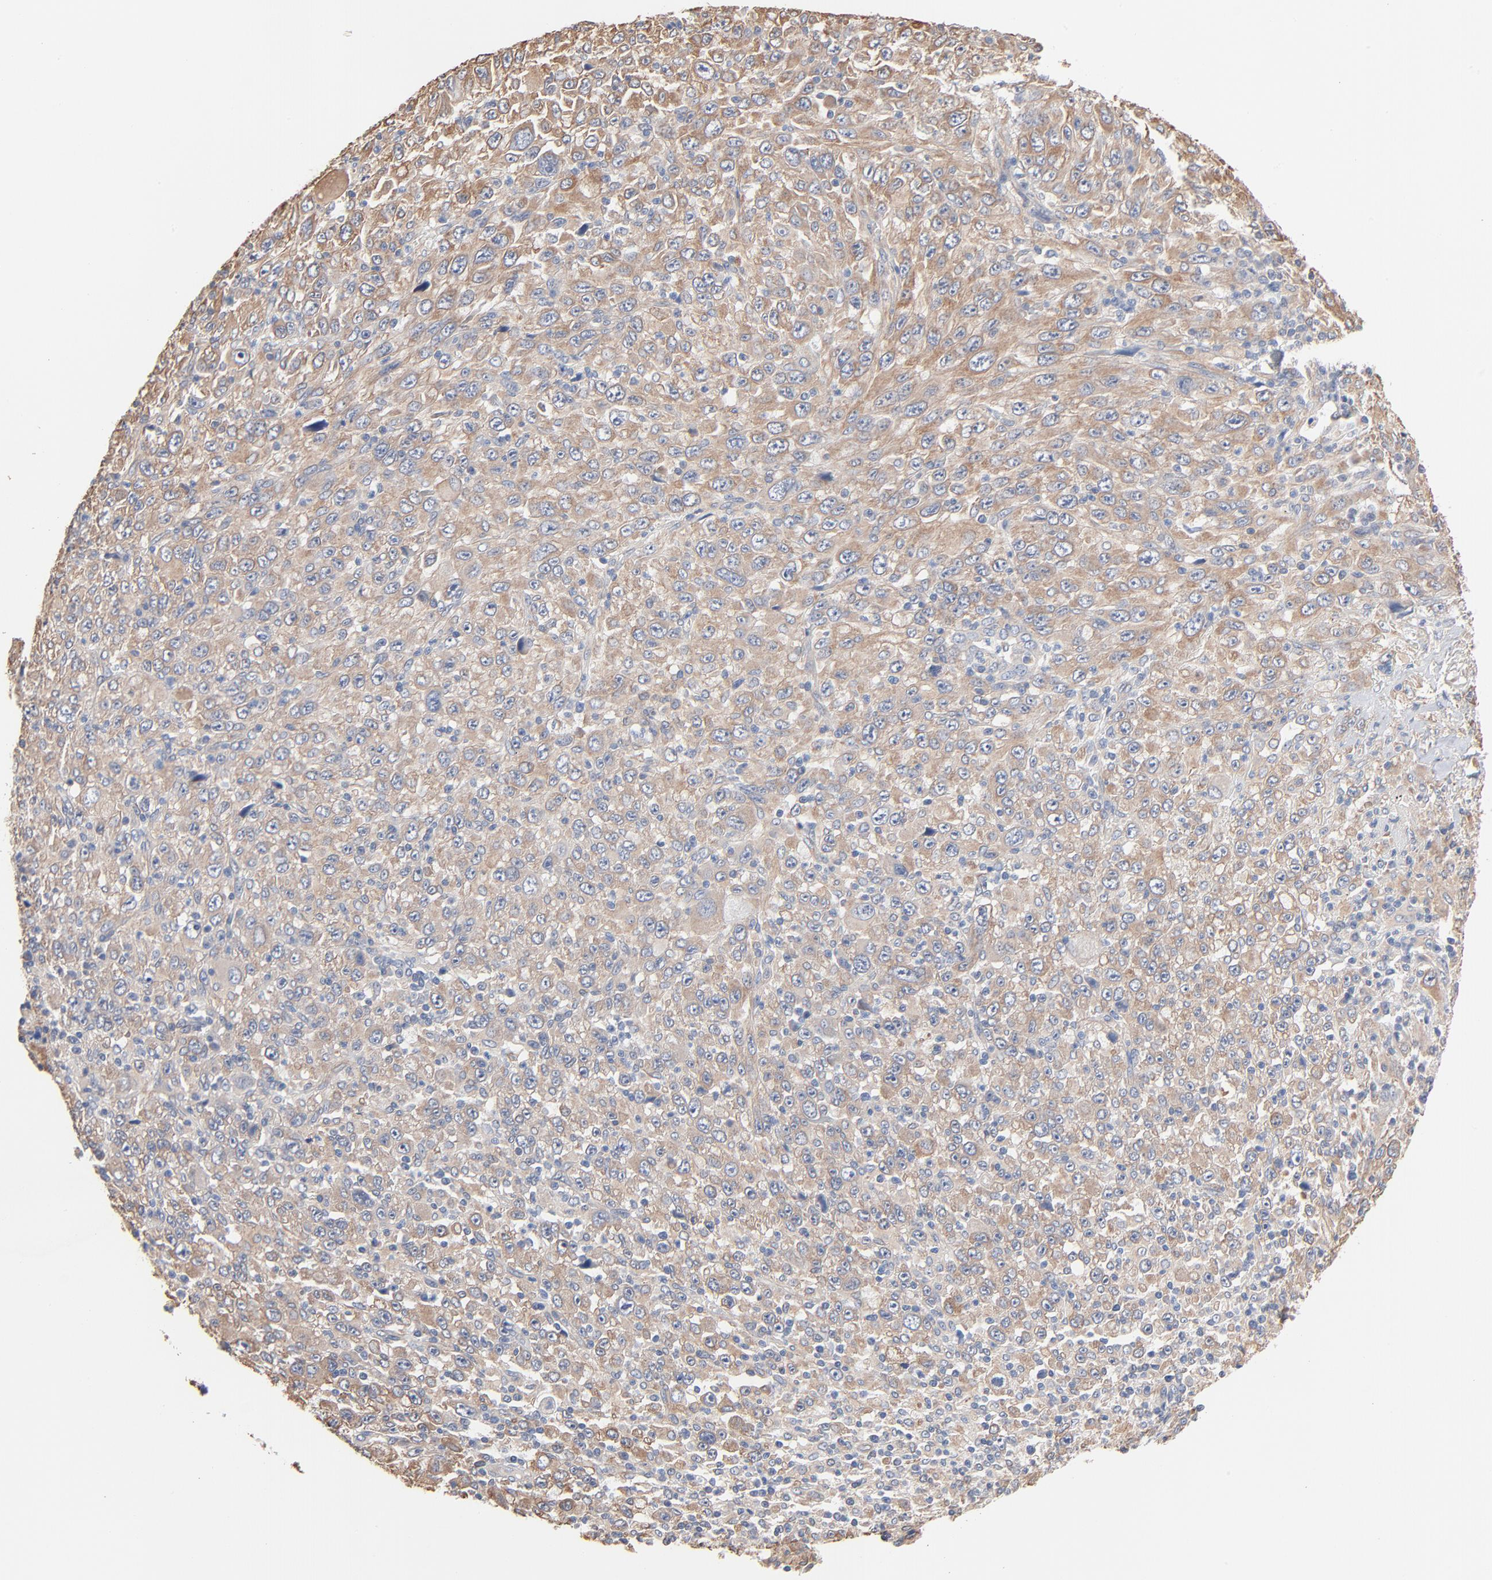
{"staining": {"intensity": "weak", "quantity": ">75%", "location": "cytoplasmic/membranous"}, "tissue": "melanoma", "cell_type": "Tumor cells", "image_type": "cancer", "snomed": [{"axis": "morphology", "description": "Malignant melanoma, Metastatic site"}, {"axis": "topography", "description": "Skin"}], "caption": "Protein positivity by immunohistochemistry (IHC) displays weak cytoplasmic/membranous positivity in approximately >75% of tumor cells in melanoma.", "gene": "ABCD4", "patient": {"sex": "female", "age": 56}}